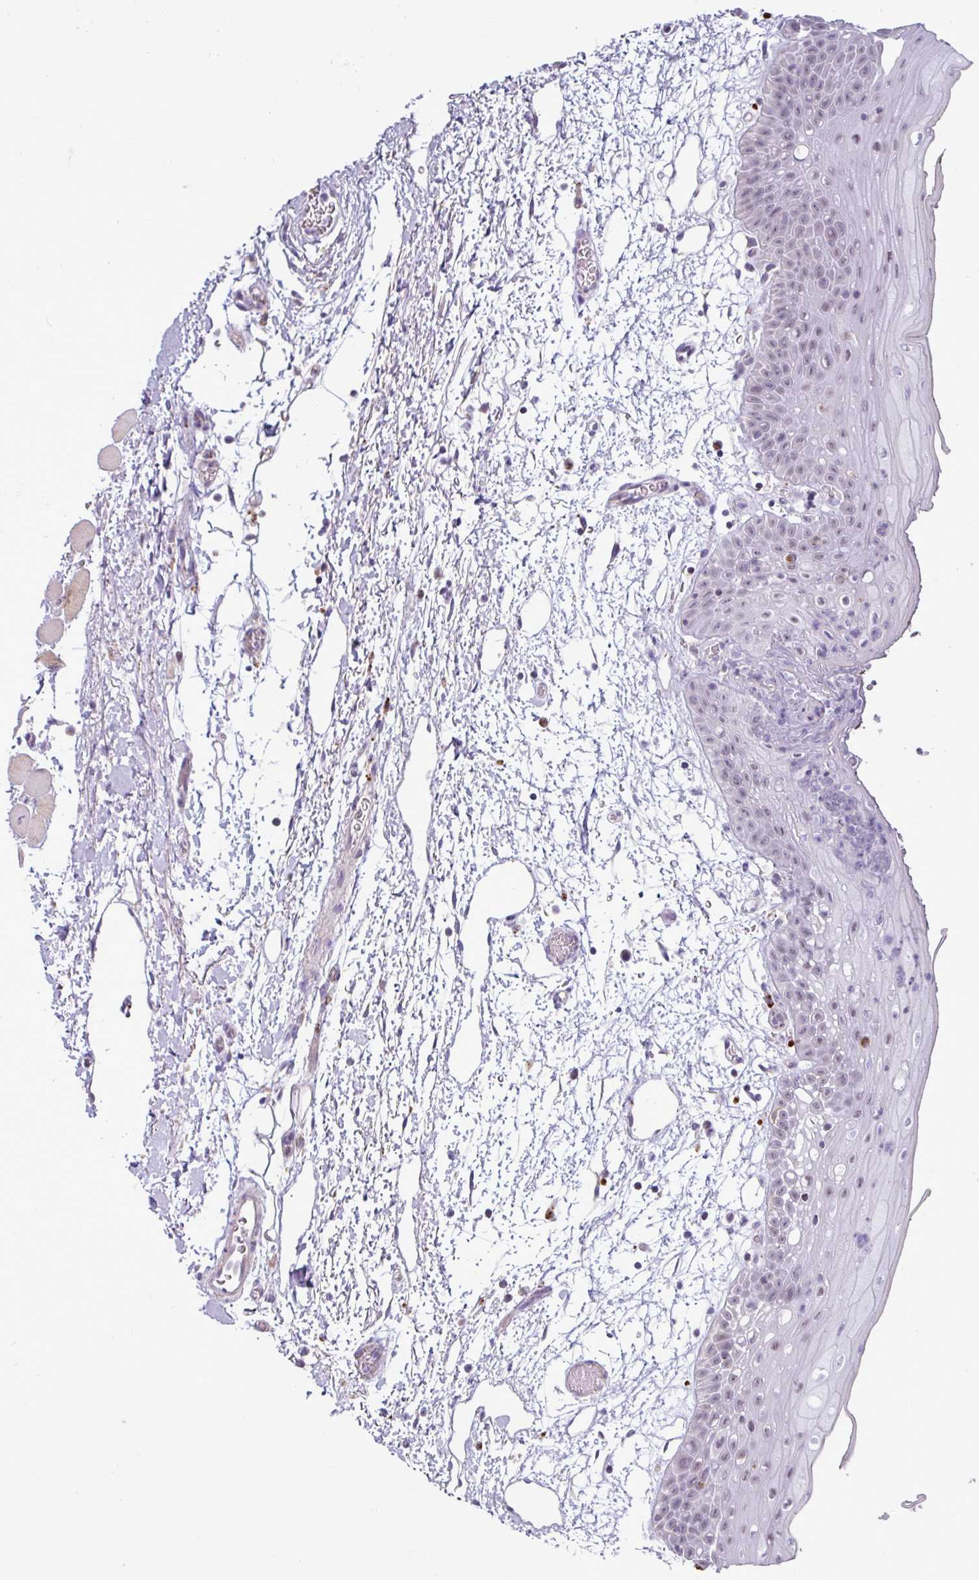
{"staining": {"intensity": "weak", "quantity": "<25%", "location": "nuclear"}, "tissue": "oral mucosa", "cell_type": "Squamous epithelial cells", "image_type": "normal", "snomed": [{"axis": "morphology", "description": "Normal tissue, NOS"}, {"axis": "topography", "description": "Oral tissue"}, {"axis": "topography", "description": "Tounge, NOS"}], "caption": "Human oral mucosa stained for a protein using IHC reveals no staining in squamous epithelial cells.", "gene": "AMIGO2", "patient": {"sex": "female", "age": 59}}